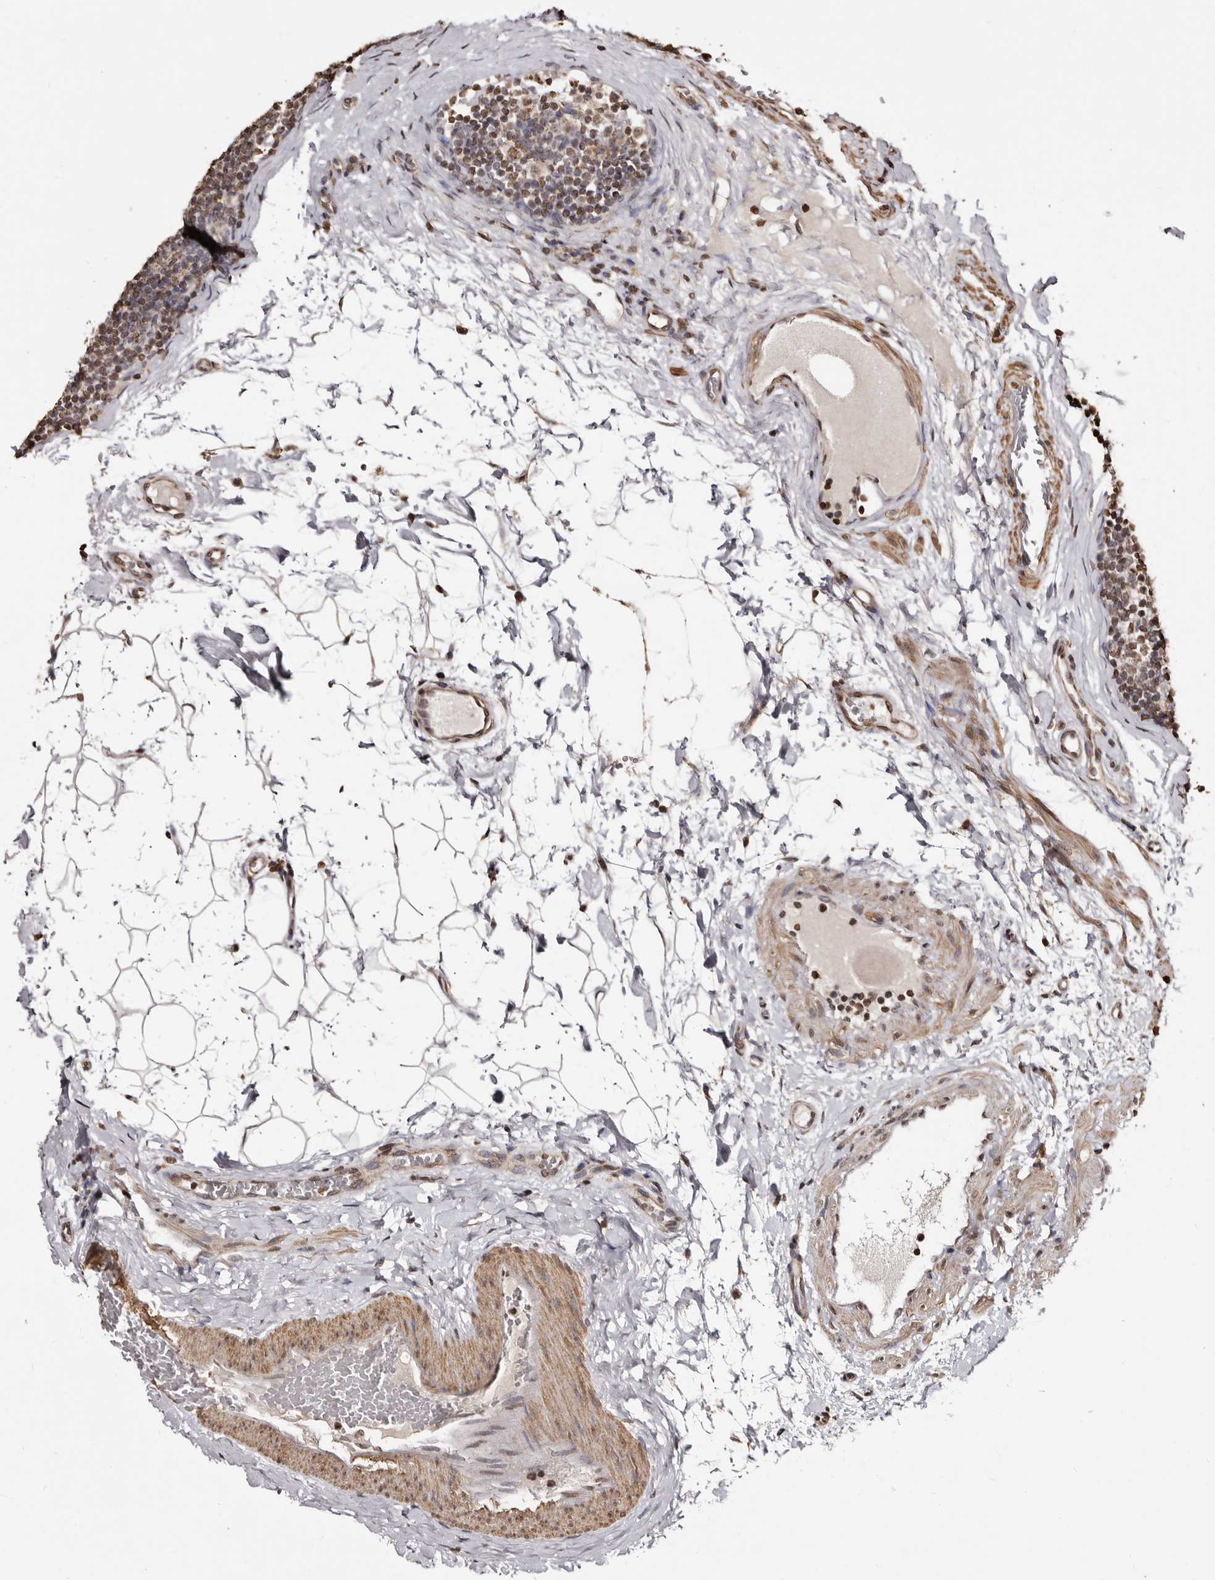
{"staining": {"intensity": "moderate", "quantity": "<25%", "location": "cytoplasmic/membranous"}, "tissue": "lymph node", "cell_type": "Germinal center cells", "image_type": "normal", "snomed": [{"axis": "morphology", "description": "Normal tissue, NOS"}, {"axis": "topography", "description": "Lymph node"}], "caption": "Lymph node was stained to show a protein in brown. There is low levels of moderate cytoplasmic/membranous expression in approximately <25% of germinal center cells. (IHC, brightfield microscopy, high magnification).", "gene": "CCDC190", "patient": {"sex": "female", "age": 22}}